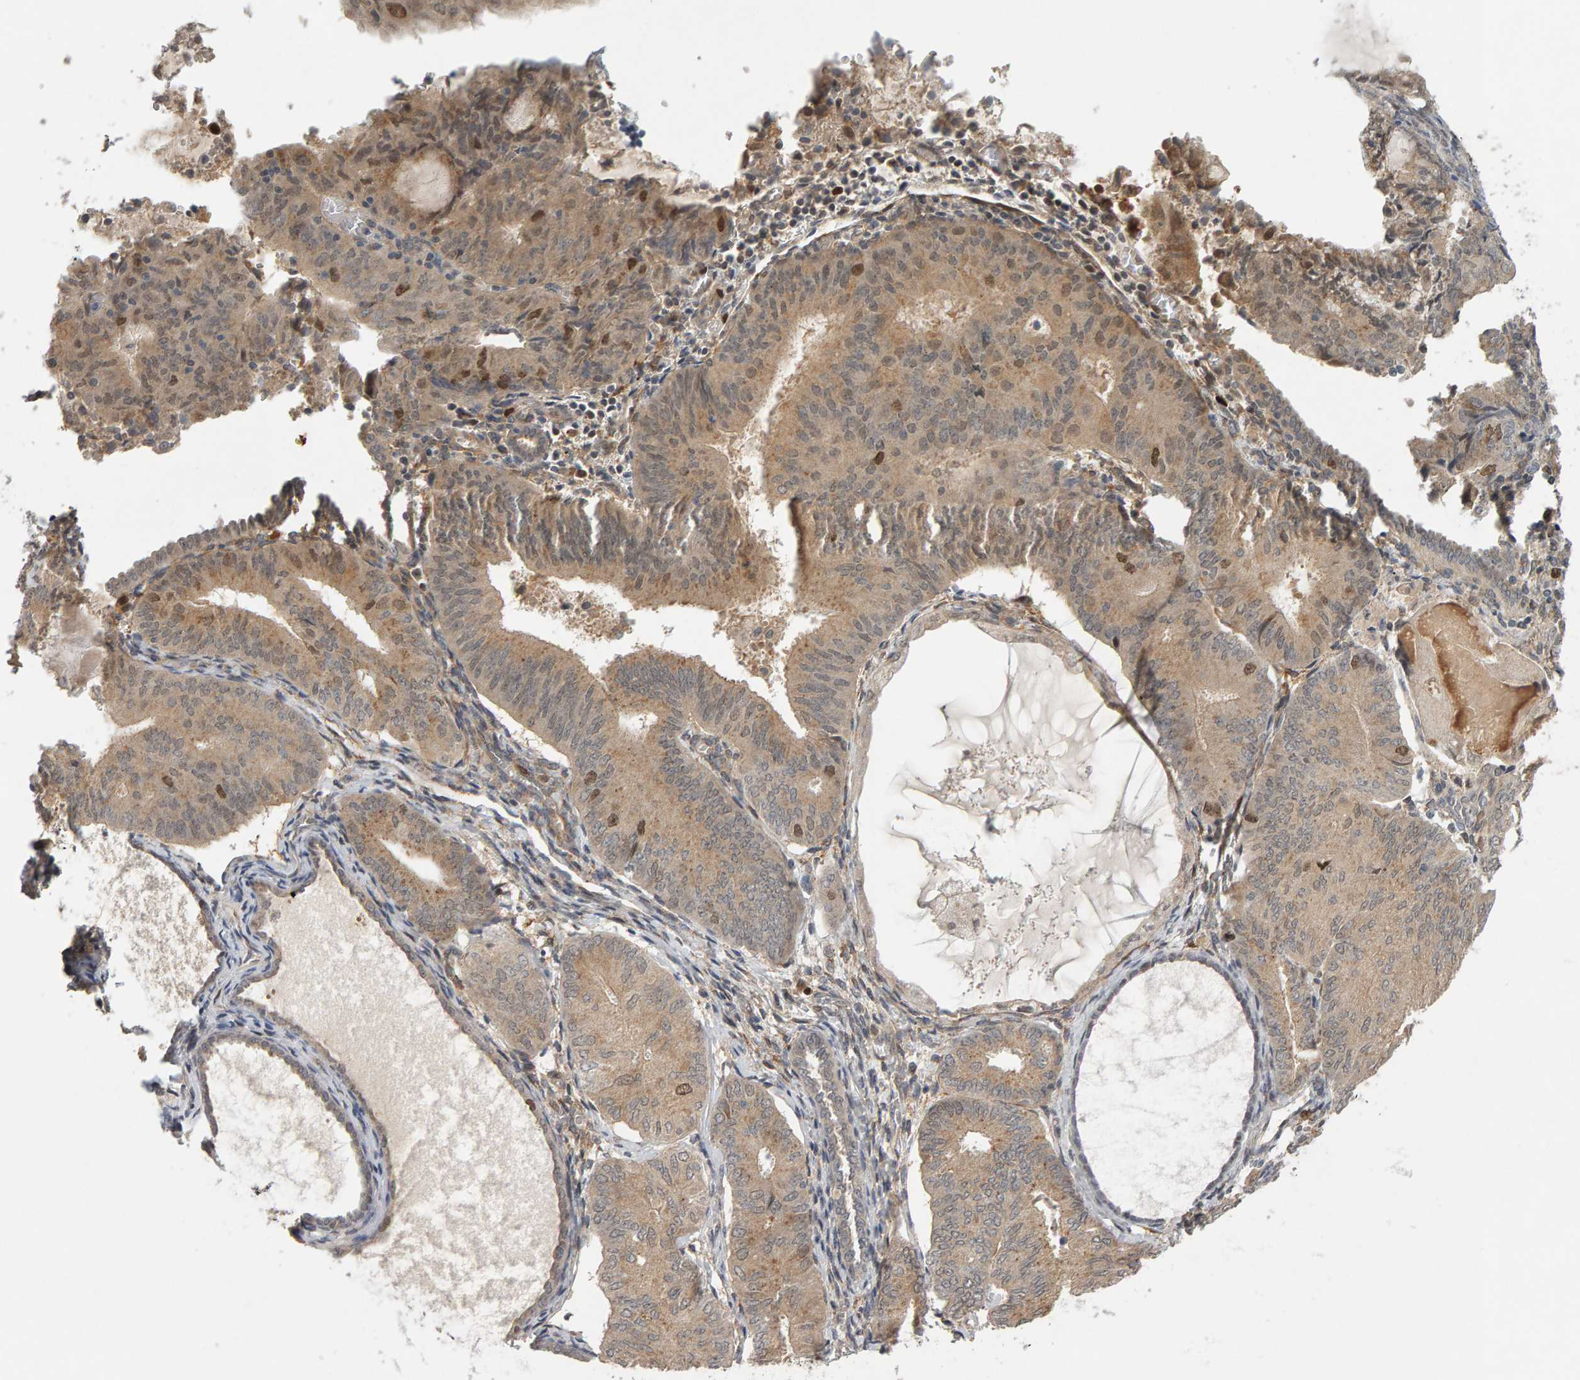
{"staining": {"intensity": "moderate", "quantity": "25%-75%", "location": "cytoplasmic/membranous,nuclear"}, "tissue": "endometrial cancer", "cell_type": "Tumor cells", "image_type": "cancer", "snomed": [{"axis": "morphology", "description": "Adenocarcinoma, NOS"}, {"axis": "topography", "description": "Endometrium"}], "caption": "An IHC image of tumor tissue is shown. Protein staining in brown shows moderate cytoplasmic/membranous and nuclear positivity in endometrial adenocarcinoma within tumor cells.", "gene": "CDCA5", "patient": {"sex": "female", "age": 81}}